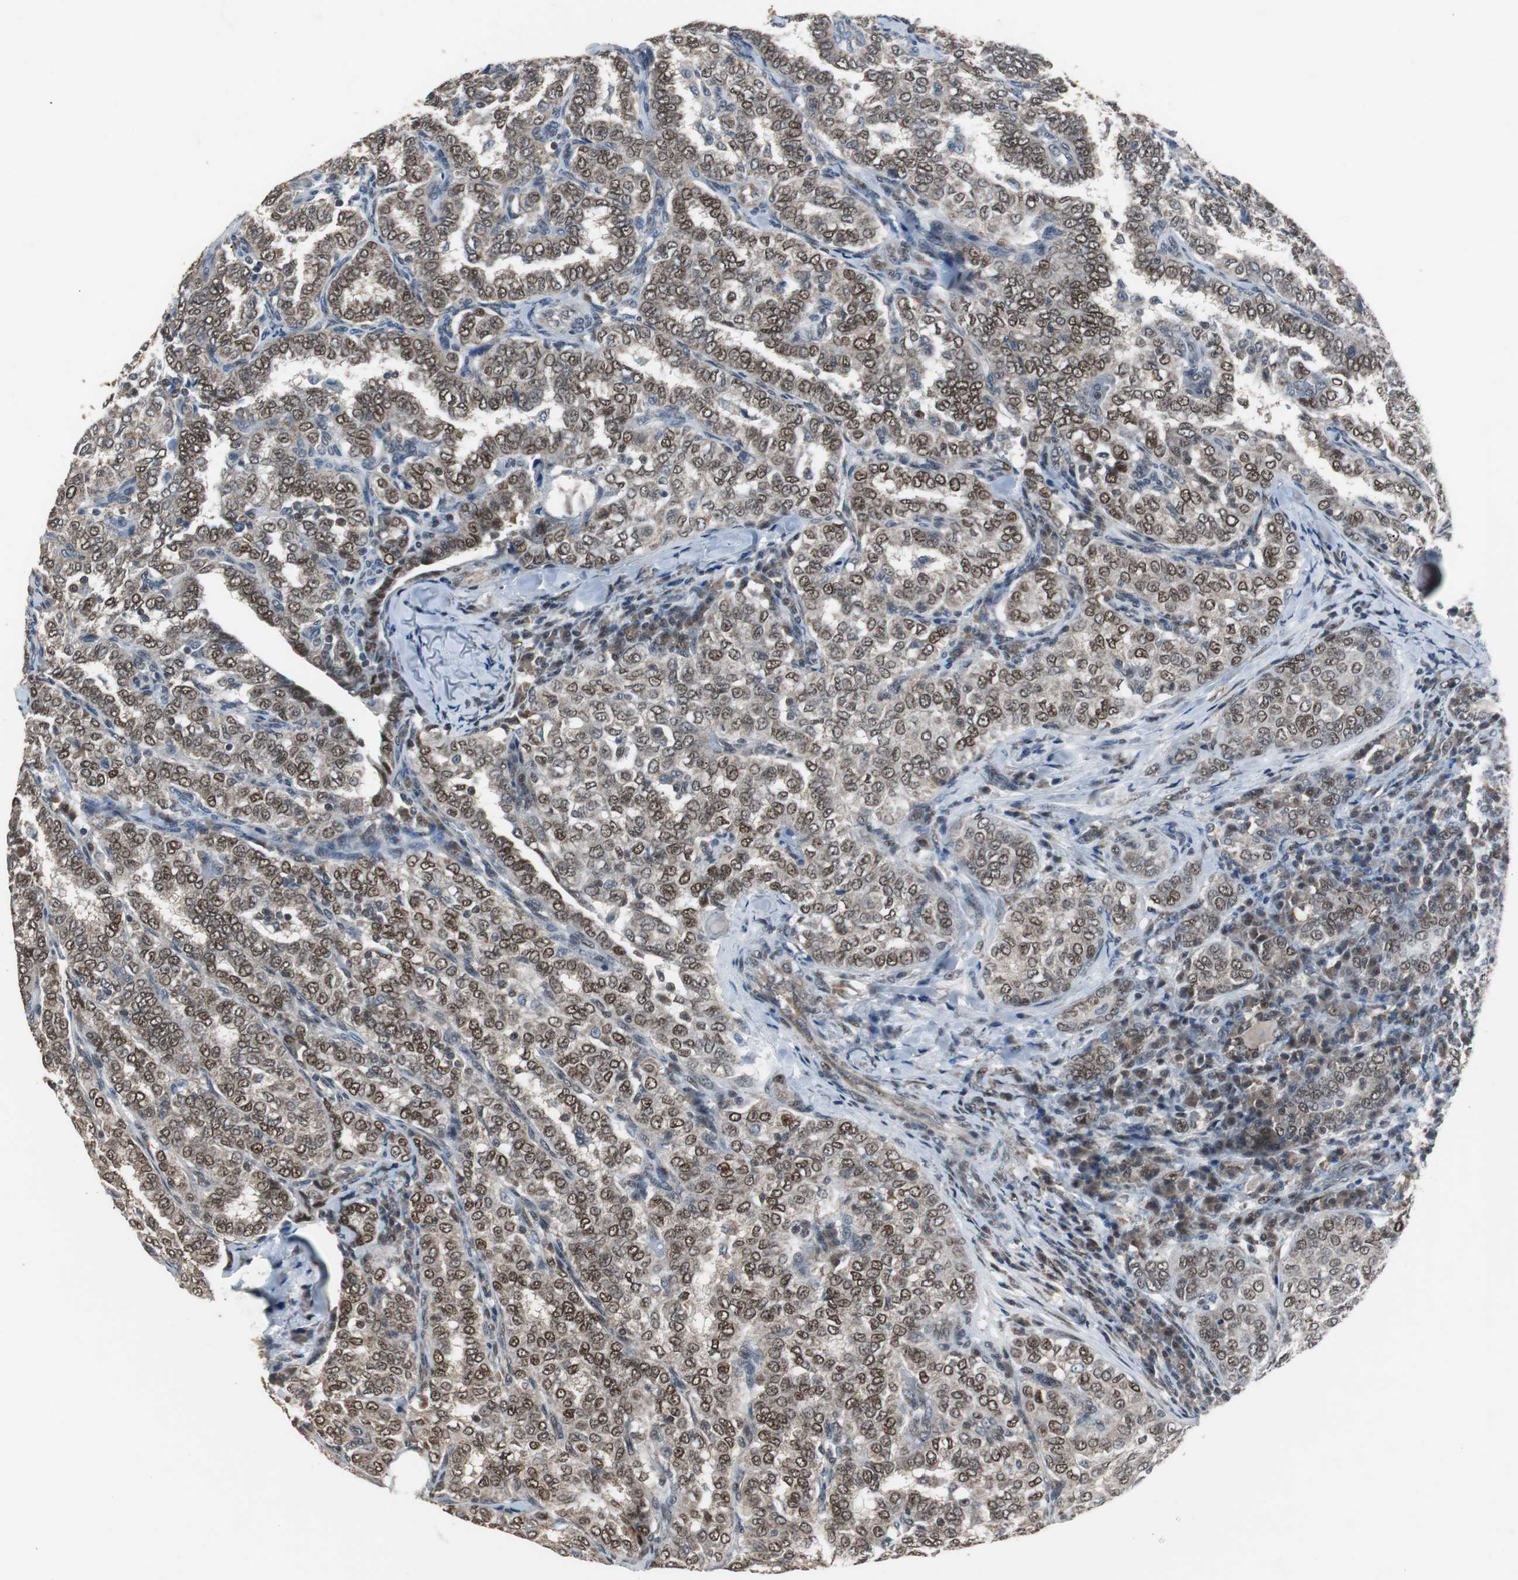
{"staining": {"intensity": "strong", "quantity": "25%-75%", "location": "nuclear"}, "tissue": "thyroid cancer", "cell_type": "Tumor cells", "image_type": "cancer", "snomed": [{"axis": "morphology", "description": "Papillary adenocarcinoma, NOS"}, {"axis": "topography", "description": "Thyroid gland"}], "caption": "IHC image of human papillary adenocarcinoma (thyroid) stained for a protein (brown), which demonstrates high levels of strong nuclear staining in approximately 25%-75% of tumor cells.", "gene": "ZHX2", "patient": {"sex": "female", "age": 30}}